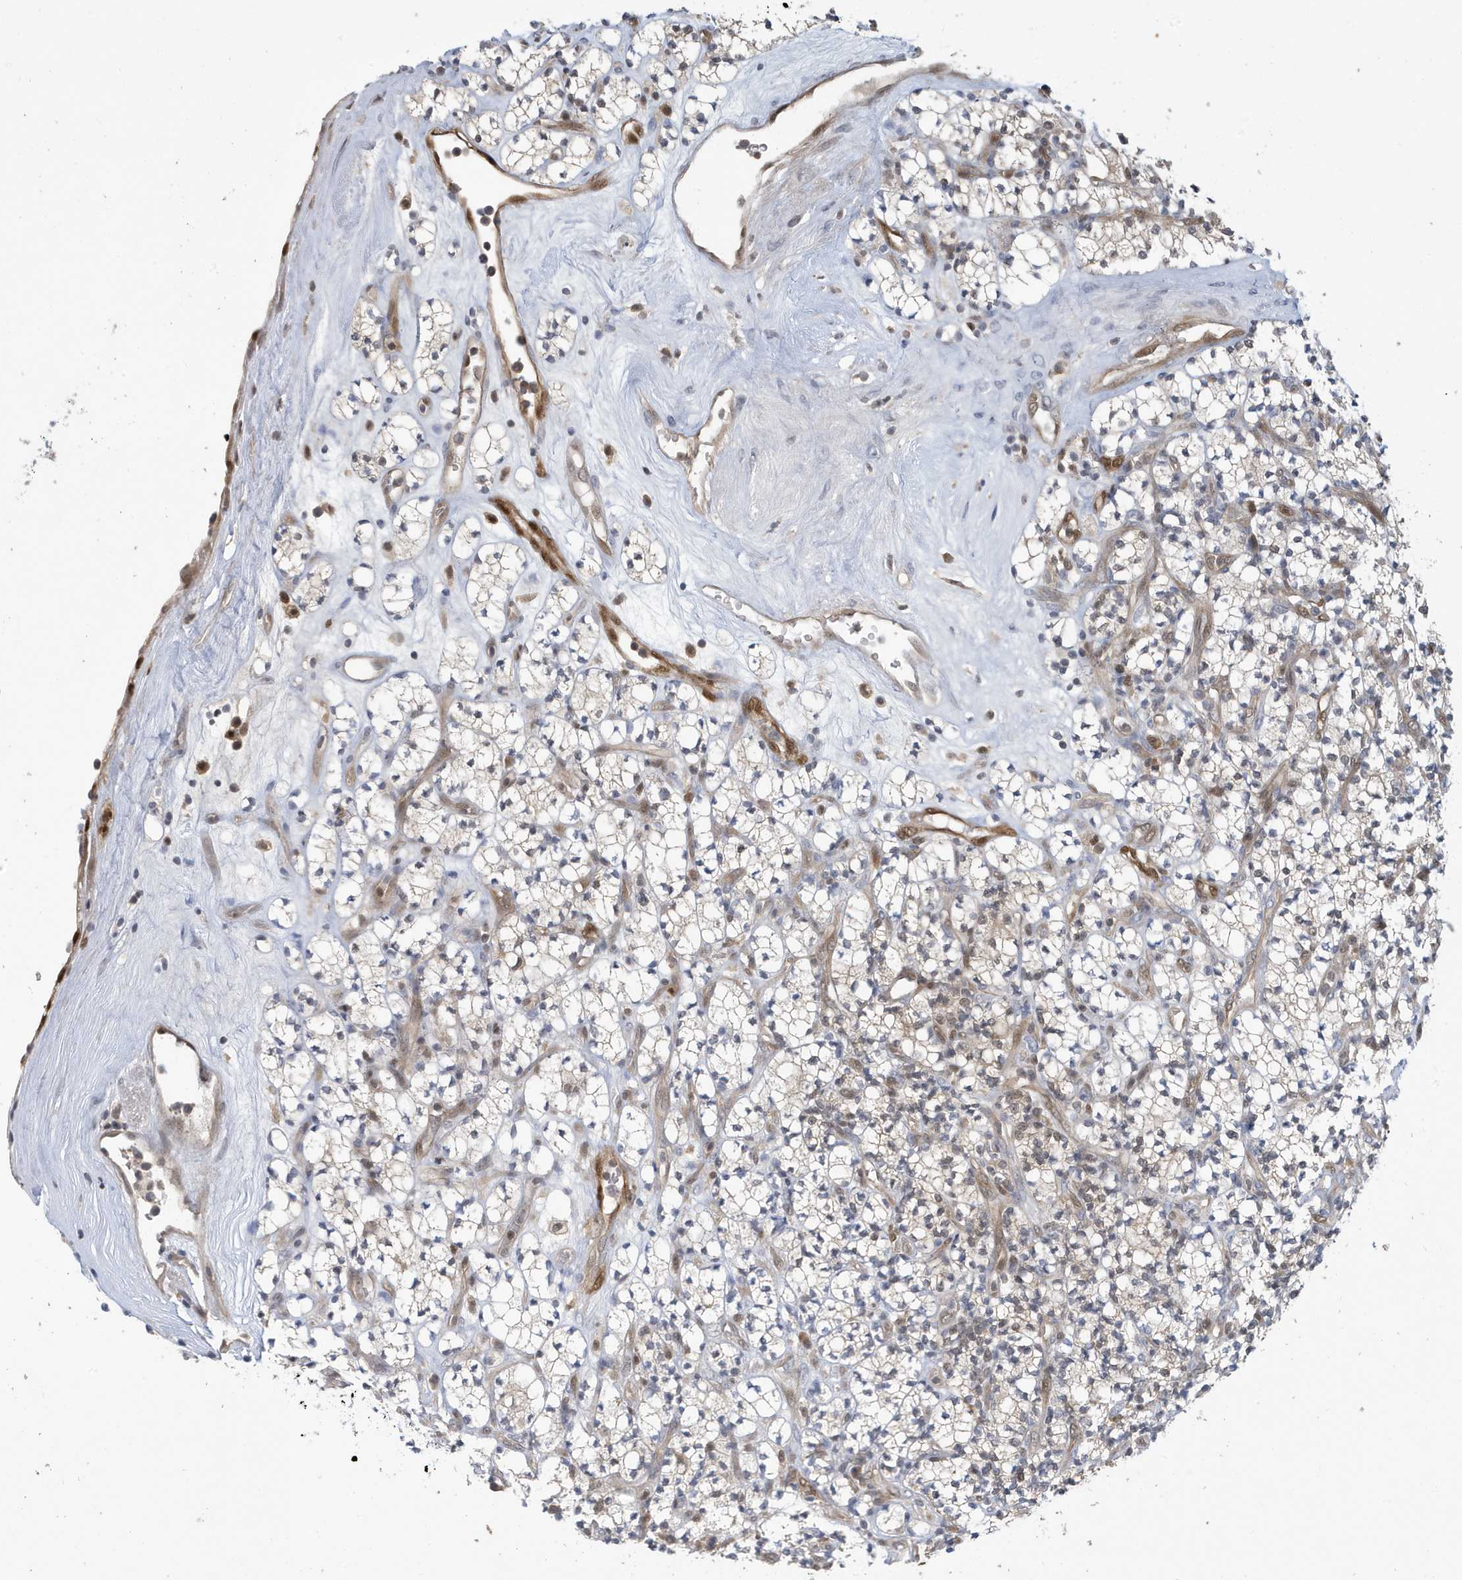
{"staining": {"intensity": "negative", "quantity": "none", "location": "none"}, "tissue": "renal cancer", "cell_type": "Tumor cells", "image_type": "cancer", "snomed": [{"axis": "morphology", "description": "Adenocarcinoma, NOS"}, {"axis": "topography", "description": "Kidney"}], "caption": "This is a micrograph of immunohistochemistry (IHC) staining of renal cancer (adenocarcinoma), which shows no positivity in tumor cells.", "gene": "NCOA7", "patient": {"sex": "male", "age": 77}}